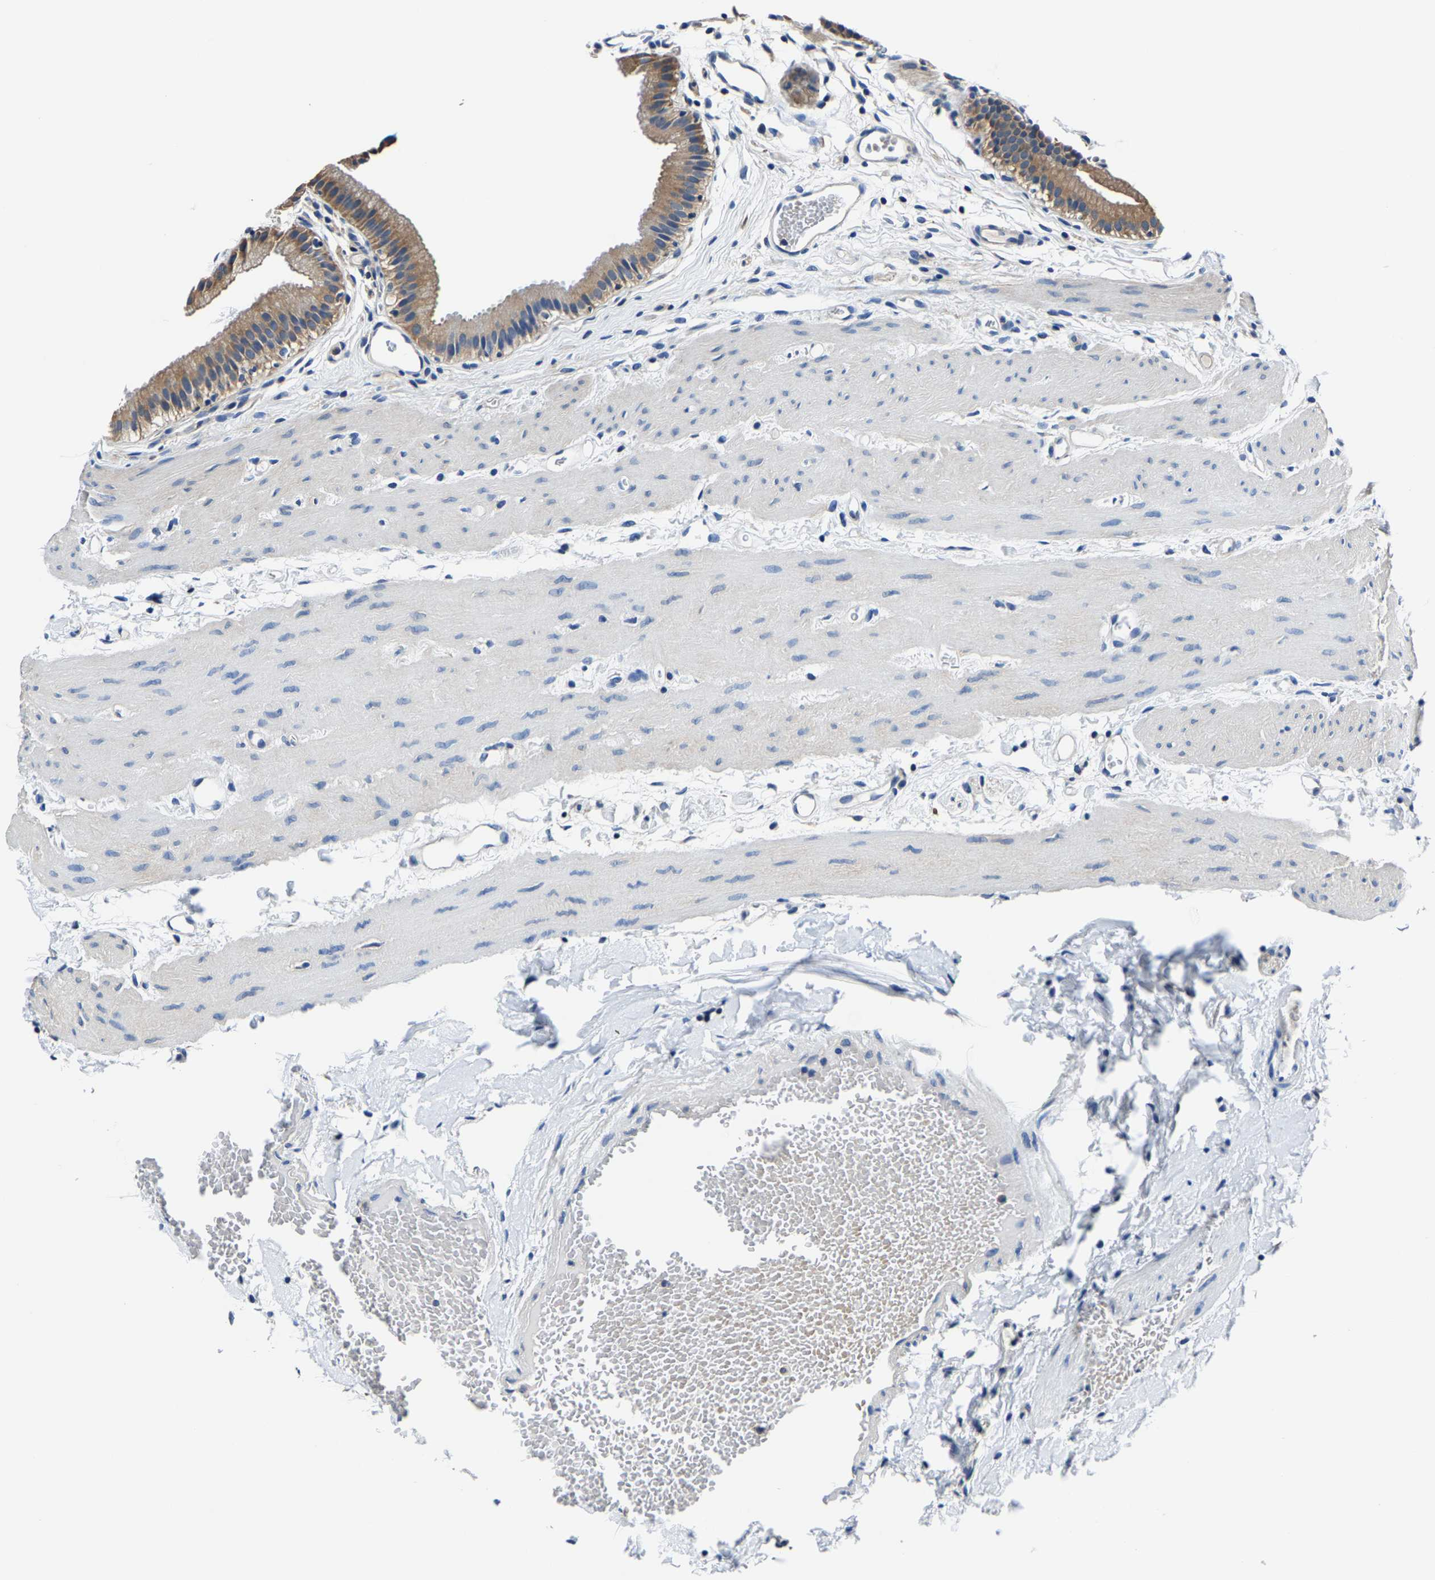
{"staining": {"intensity": "moderate", "quantity": "25%-75%", "location": "cytoplasmic/membranous"}, "tissue": "gallbladder", "cell_type": "Glandular cells", "image_type": "normal", "snomed": [{"axis": "morphology", "description": "Normal tissue, NOS"}, {"axis": "topography", "description": "Gallbladder"}], "caption": "Immunohistochemistry (IHC) photomicrograph of unremarkable gallbladder: gallbladder stained using IHC demonstrates medium levels of moderate protein expression localized specifically in the cytoplasmic/membranous of glandular cells, appearing as a cytoplasmic/membranous brown color.", "gene": "ALDOB", "patient": {"sex": "female", "age": 26}}